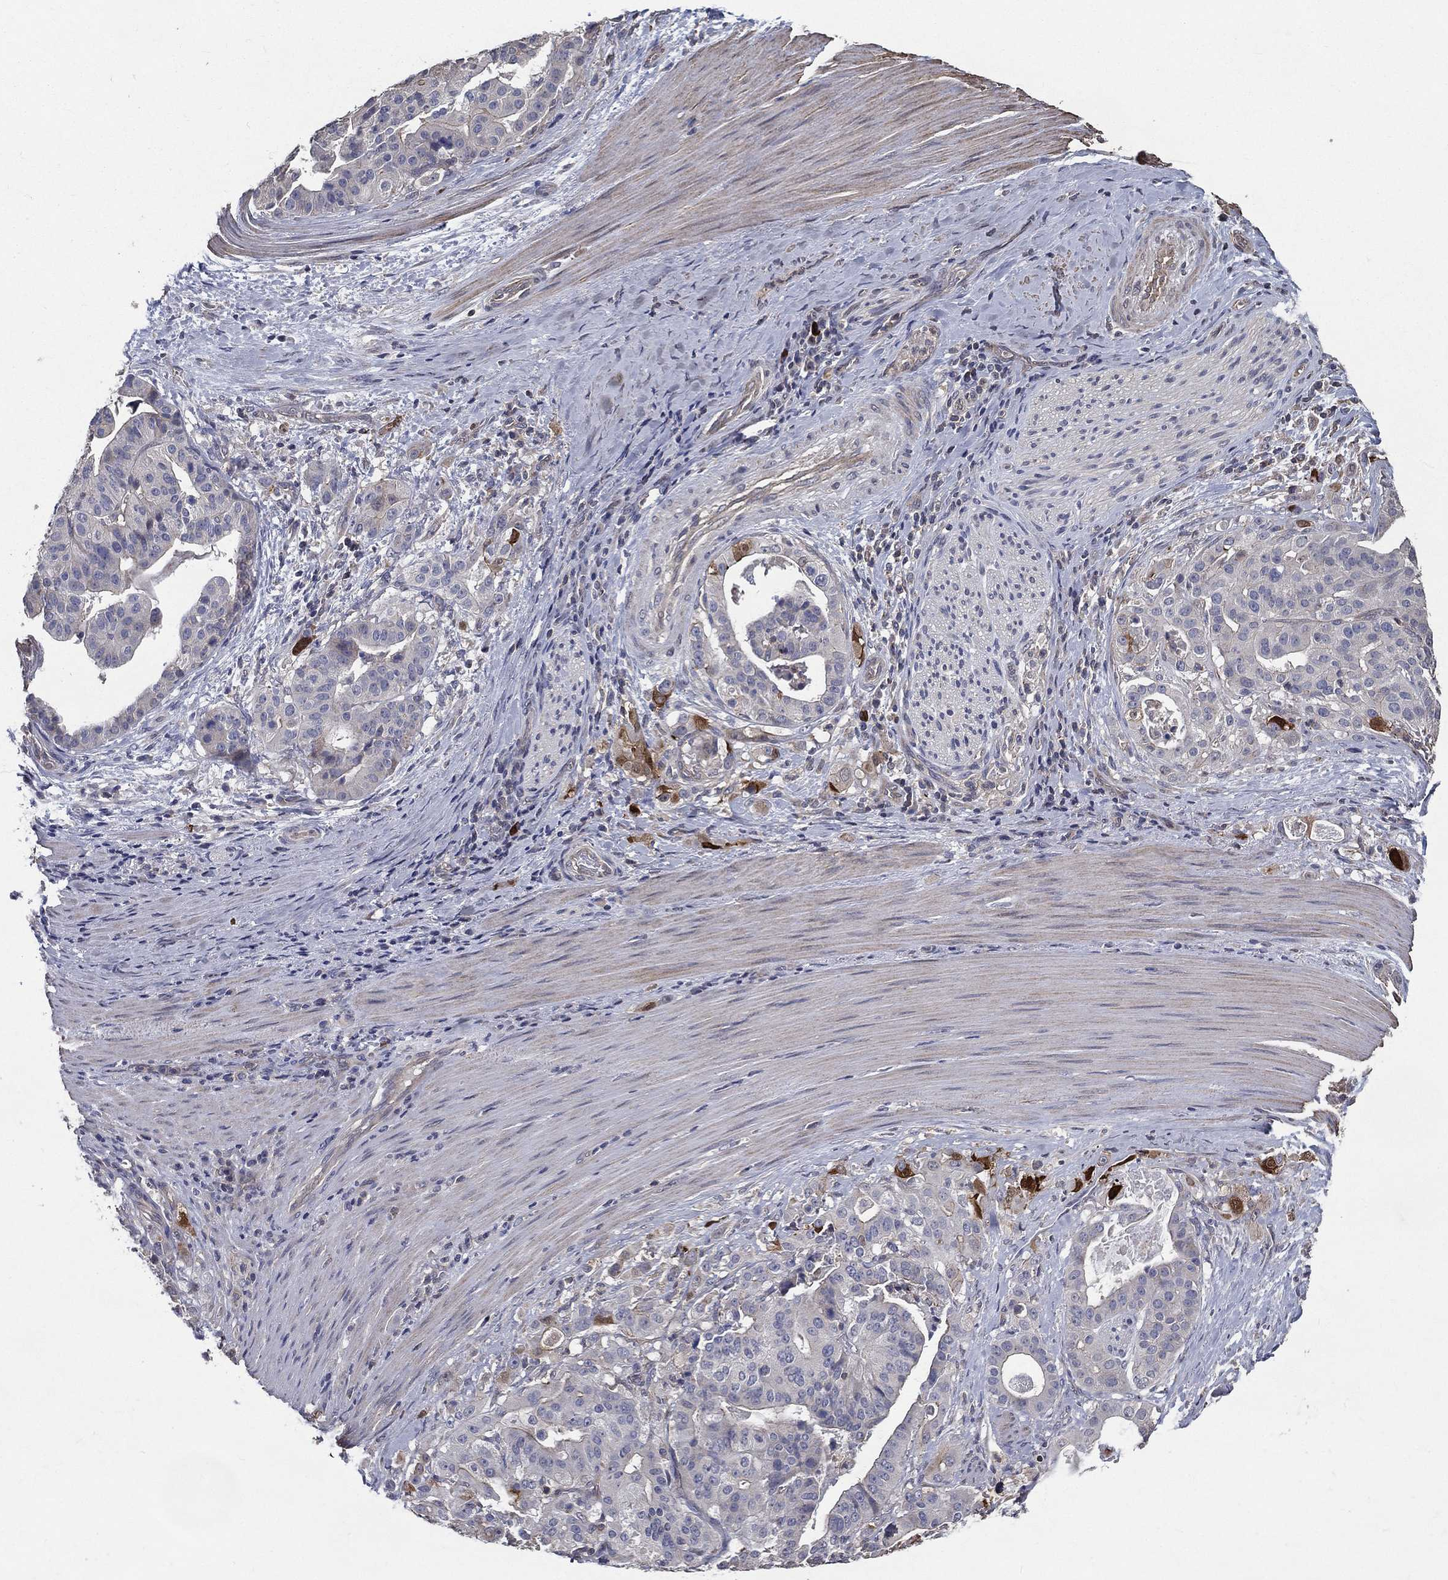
{"staining": {"intensity": "moderate", "quantity": "<25%", "location": "cytoplasmic/membranous"}, "tissue": "stomach cancer", "cell_type": "Tumor cells", "image_type": "cancer", "snomed": [{"axis": "morphology", "description": "Adenocarcinoma, NOS"}, {"axis": "topography", "description": "Stomach"}], "caption": "Stomach adenocarcinoma was stained to show a protein in brown. There is low levels of moderate cytoplasmic/membranous staining in about <25% of tumor cells. Nuclei are stained in blue.", "gene": "SERPINB2", "patient": {"sex": "male", "age": 48}}